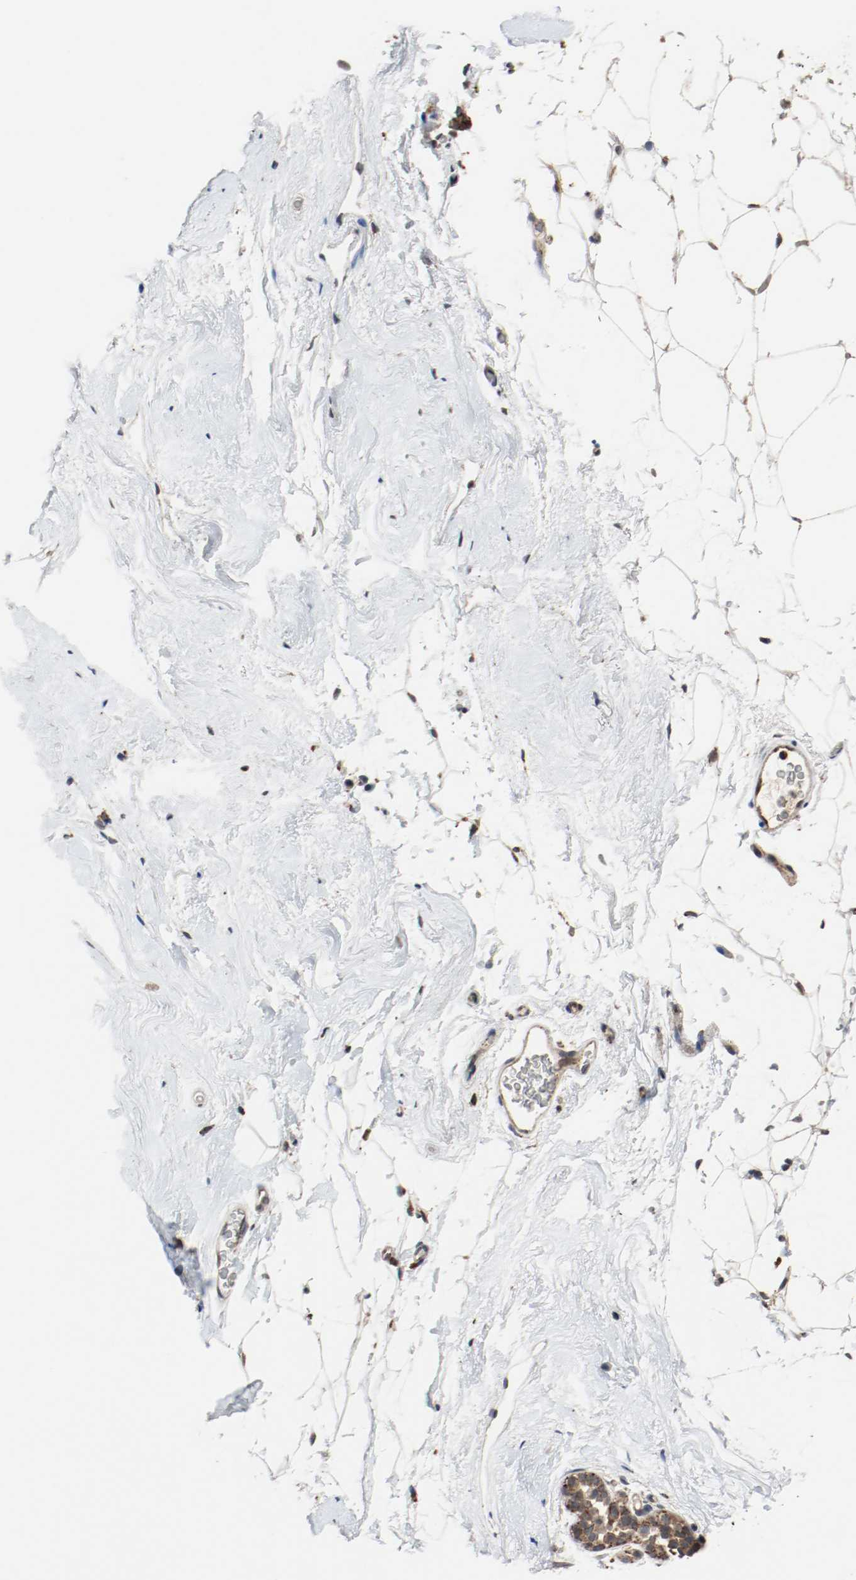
{"staining": {"intensity": "moderate", "quantity": ">75%", "location": "cytoplasmic/membranous"}, "tissue": "breast", "cell_type": "Adipocytes", "image_type": "normal", "snomed": [{"axis": "morphology", "description": "Normal tissue, NOS"}, {"axis": "topography", "description": "Breast"}], "caption": "This is a photomicrograph of IHC staining of benign breast, which shows moderate positivity in the cytoplasmic/membranous of adipocytes.", "gene": "LAMP2", "patient": {"sex": "female", "age": 75}}